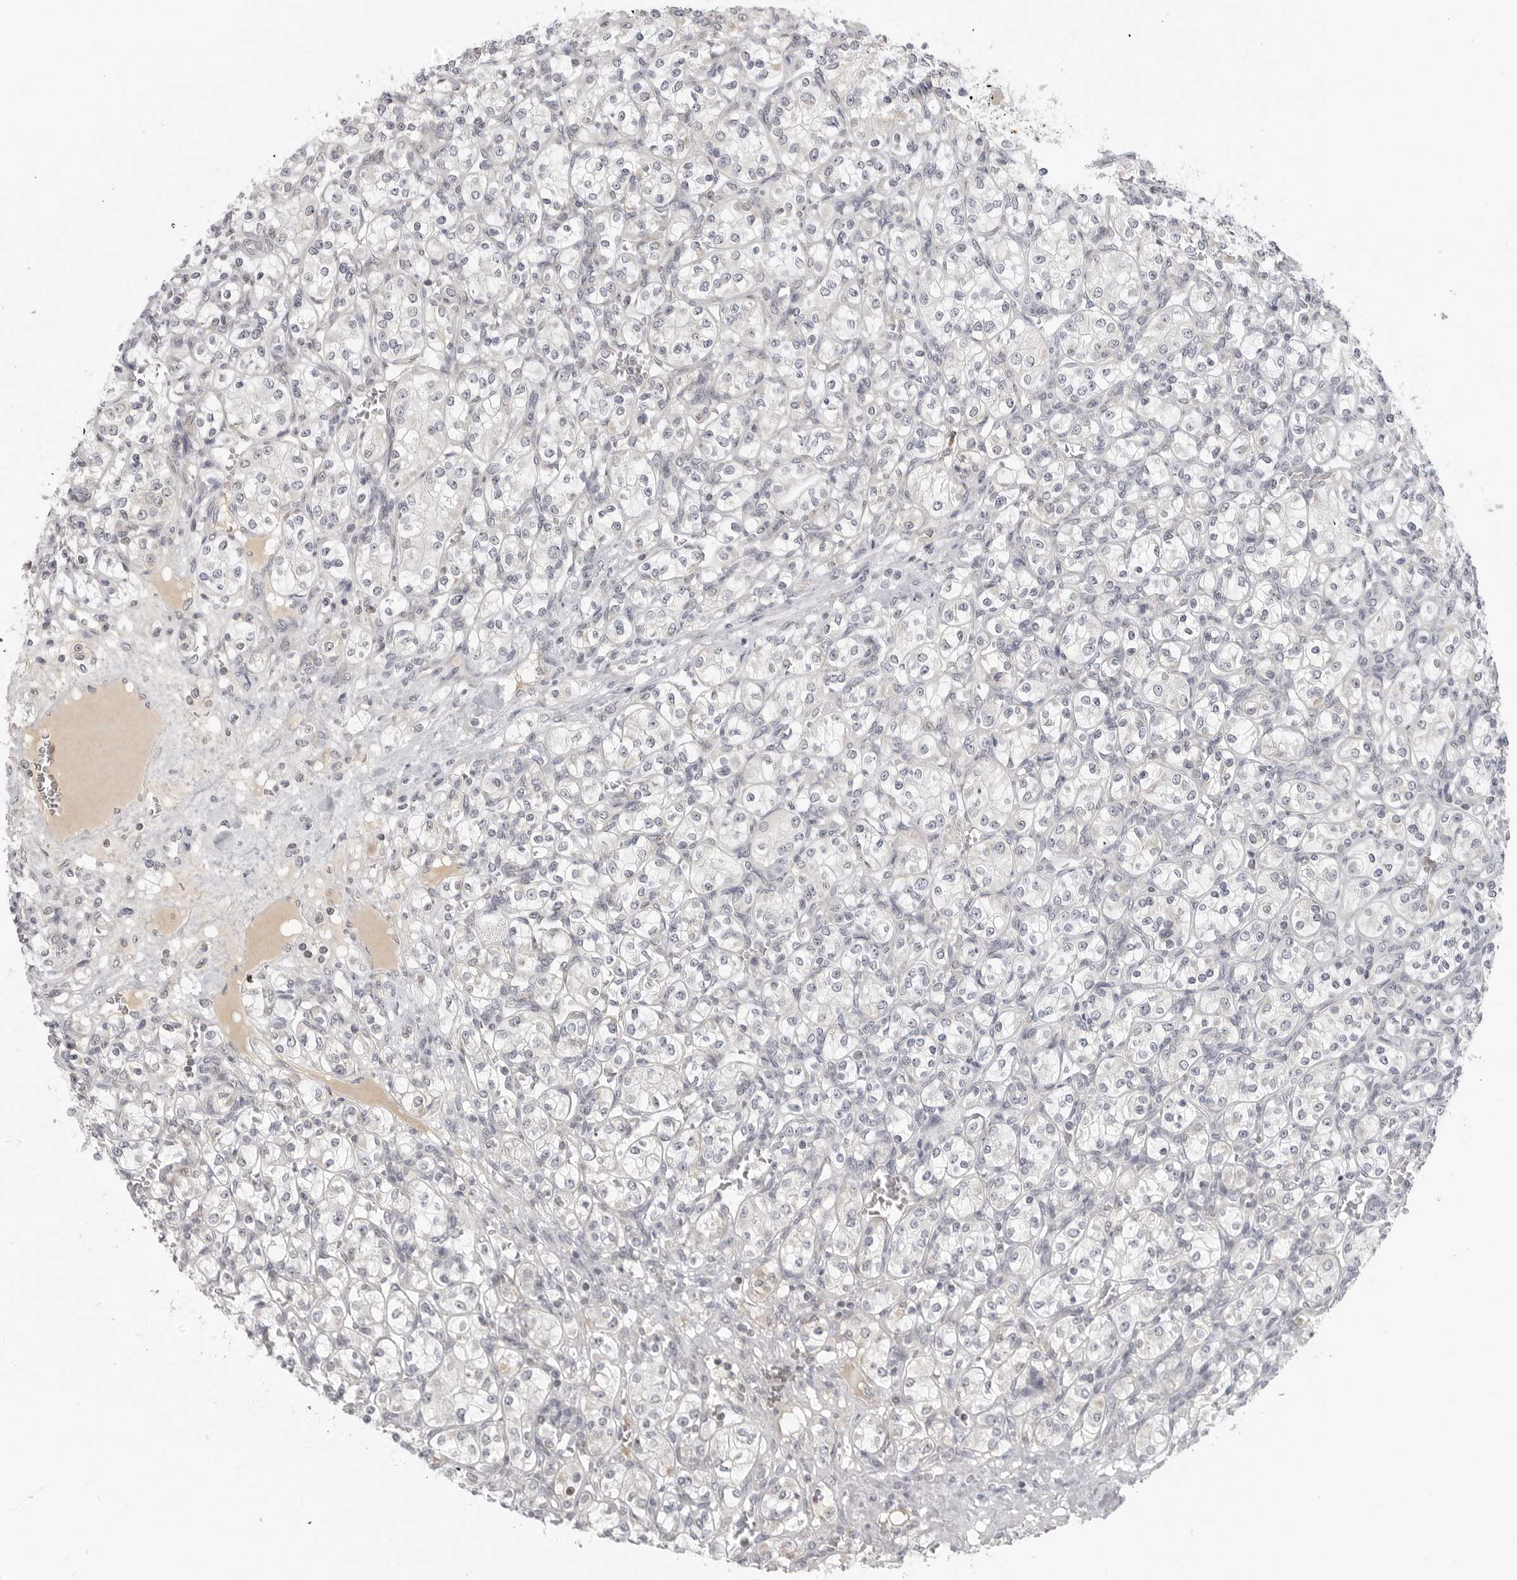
{"staining": {"intensity": "negative", "quantity": "none", "location": "none"}, "tissue": "renal cancer", "cell_type": "Tumor cells", "image_type": "cancer", "snomed": [{"axis": "morphology", "description": "Adenocarcinoma, NOS"}, {"axis": "topography", "description": "Kidney"}], "caption": "This is an IHC photomicrograph of adenocarcinoma (renal). There is no staining in tumor cells.", "gene": "MAP7D1", "patient": {"sex": "male", "age": 77}}